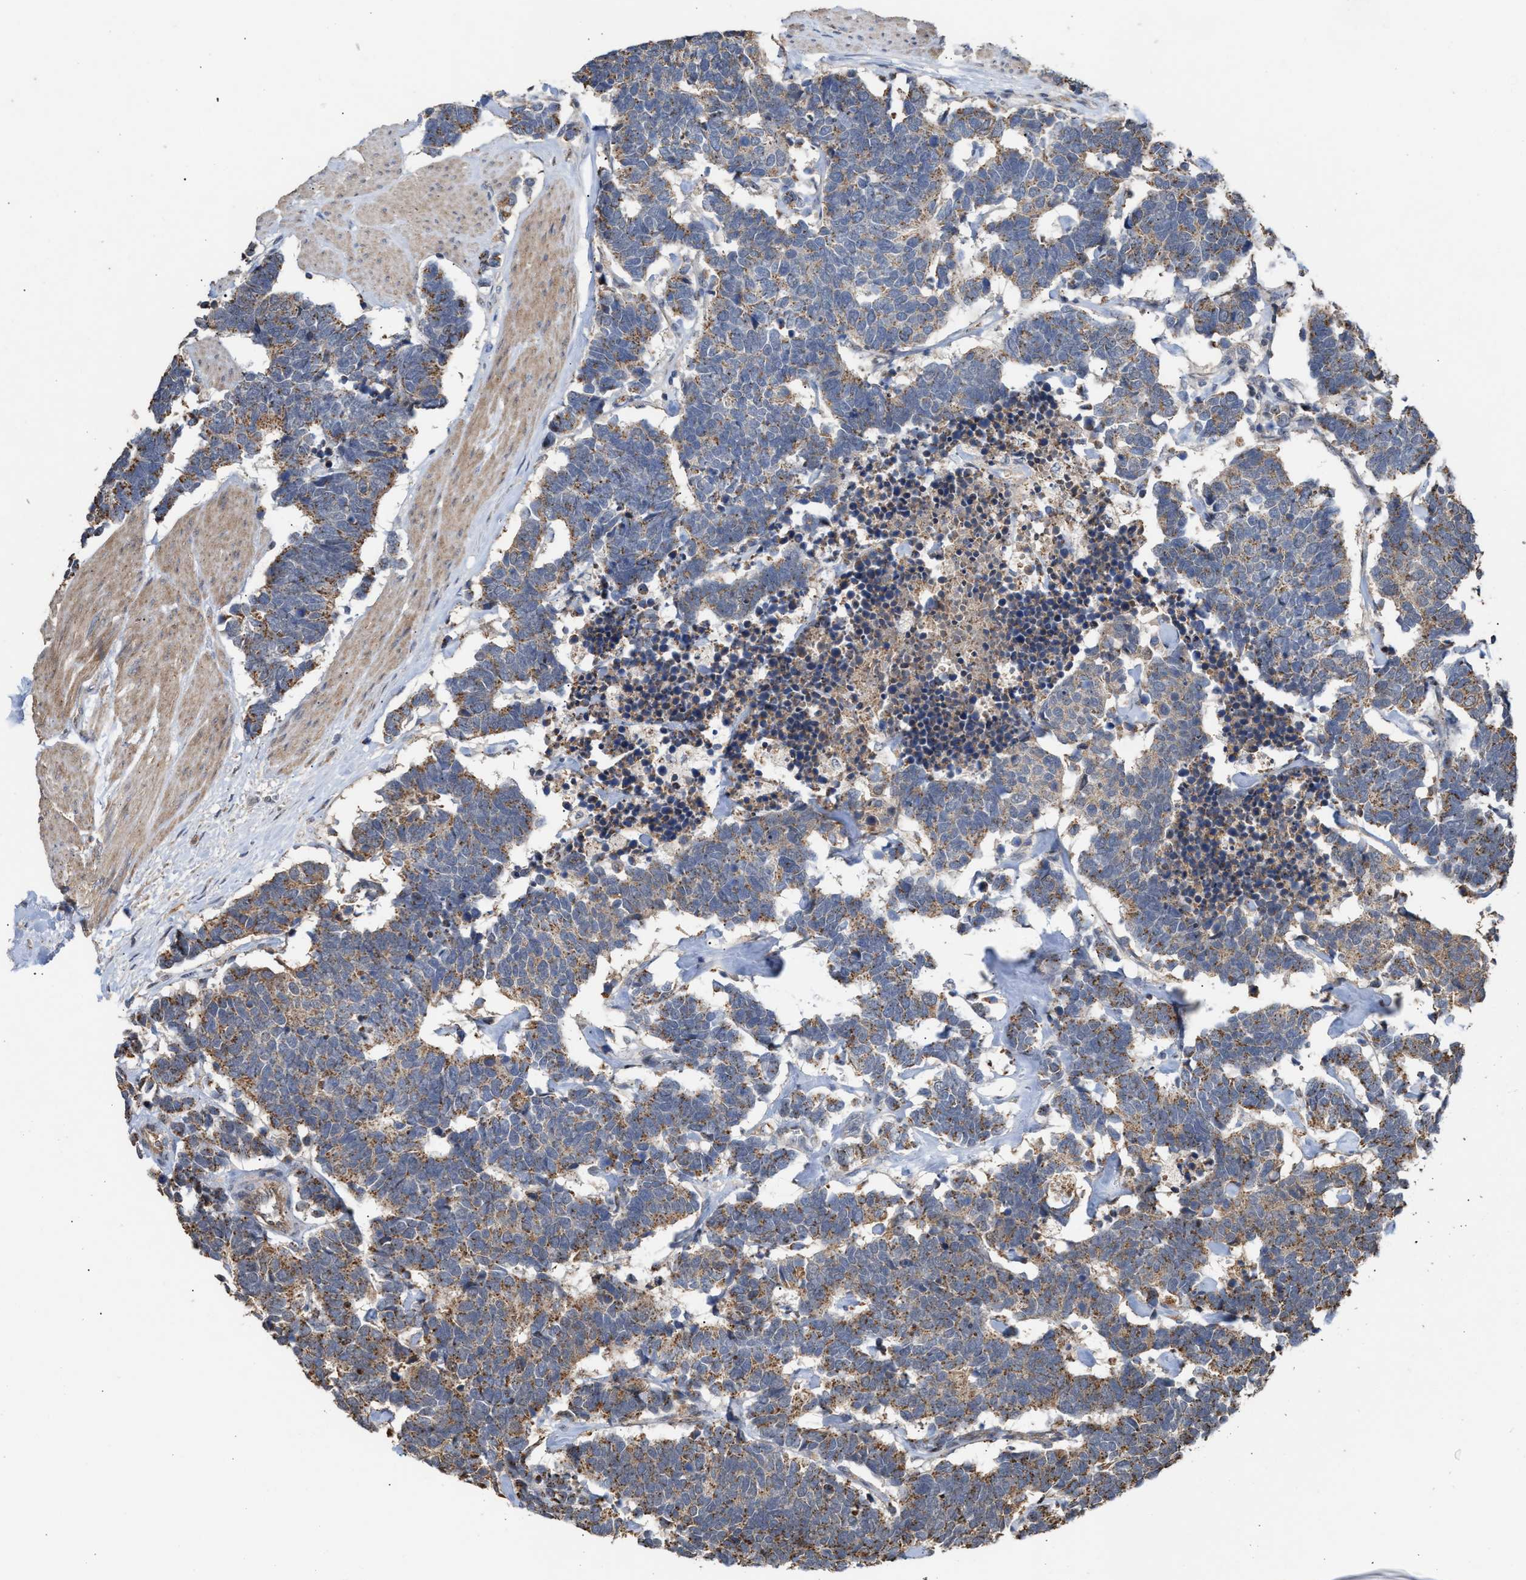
{"staining": {"intensity": "moderate", "quantity": "25%-75%", "location": "cytoplasmic/membranous"}, "tissue": "carcinoid", "cell_type": "Tumor cells", "image_type": "cancer", "snomed": [{"axis": "morphology", "description": "Carcinoma, NOS"}, {"axis": "morphology", "description": "Carcinoid, malignant, NOS"}, {"axis": "topography", "description": "Urinary bladder"}], "caption": "Tumor cells exhibit moderate cytoplasmic/membranous staining in approximately 25%-75% of cells in malignant carcinoid.", "gene": "EXOSC2", "patient": {"sex": "male", "age": 57}}